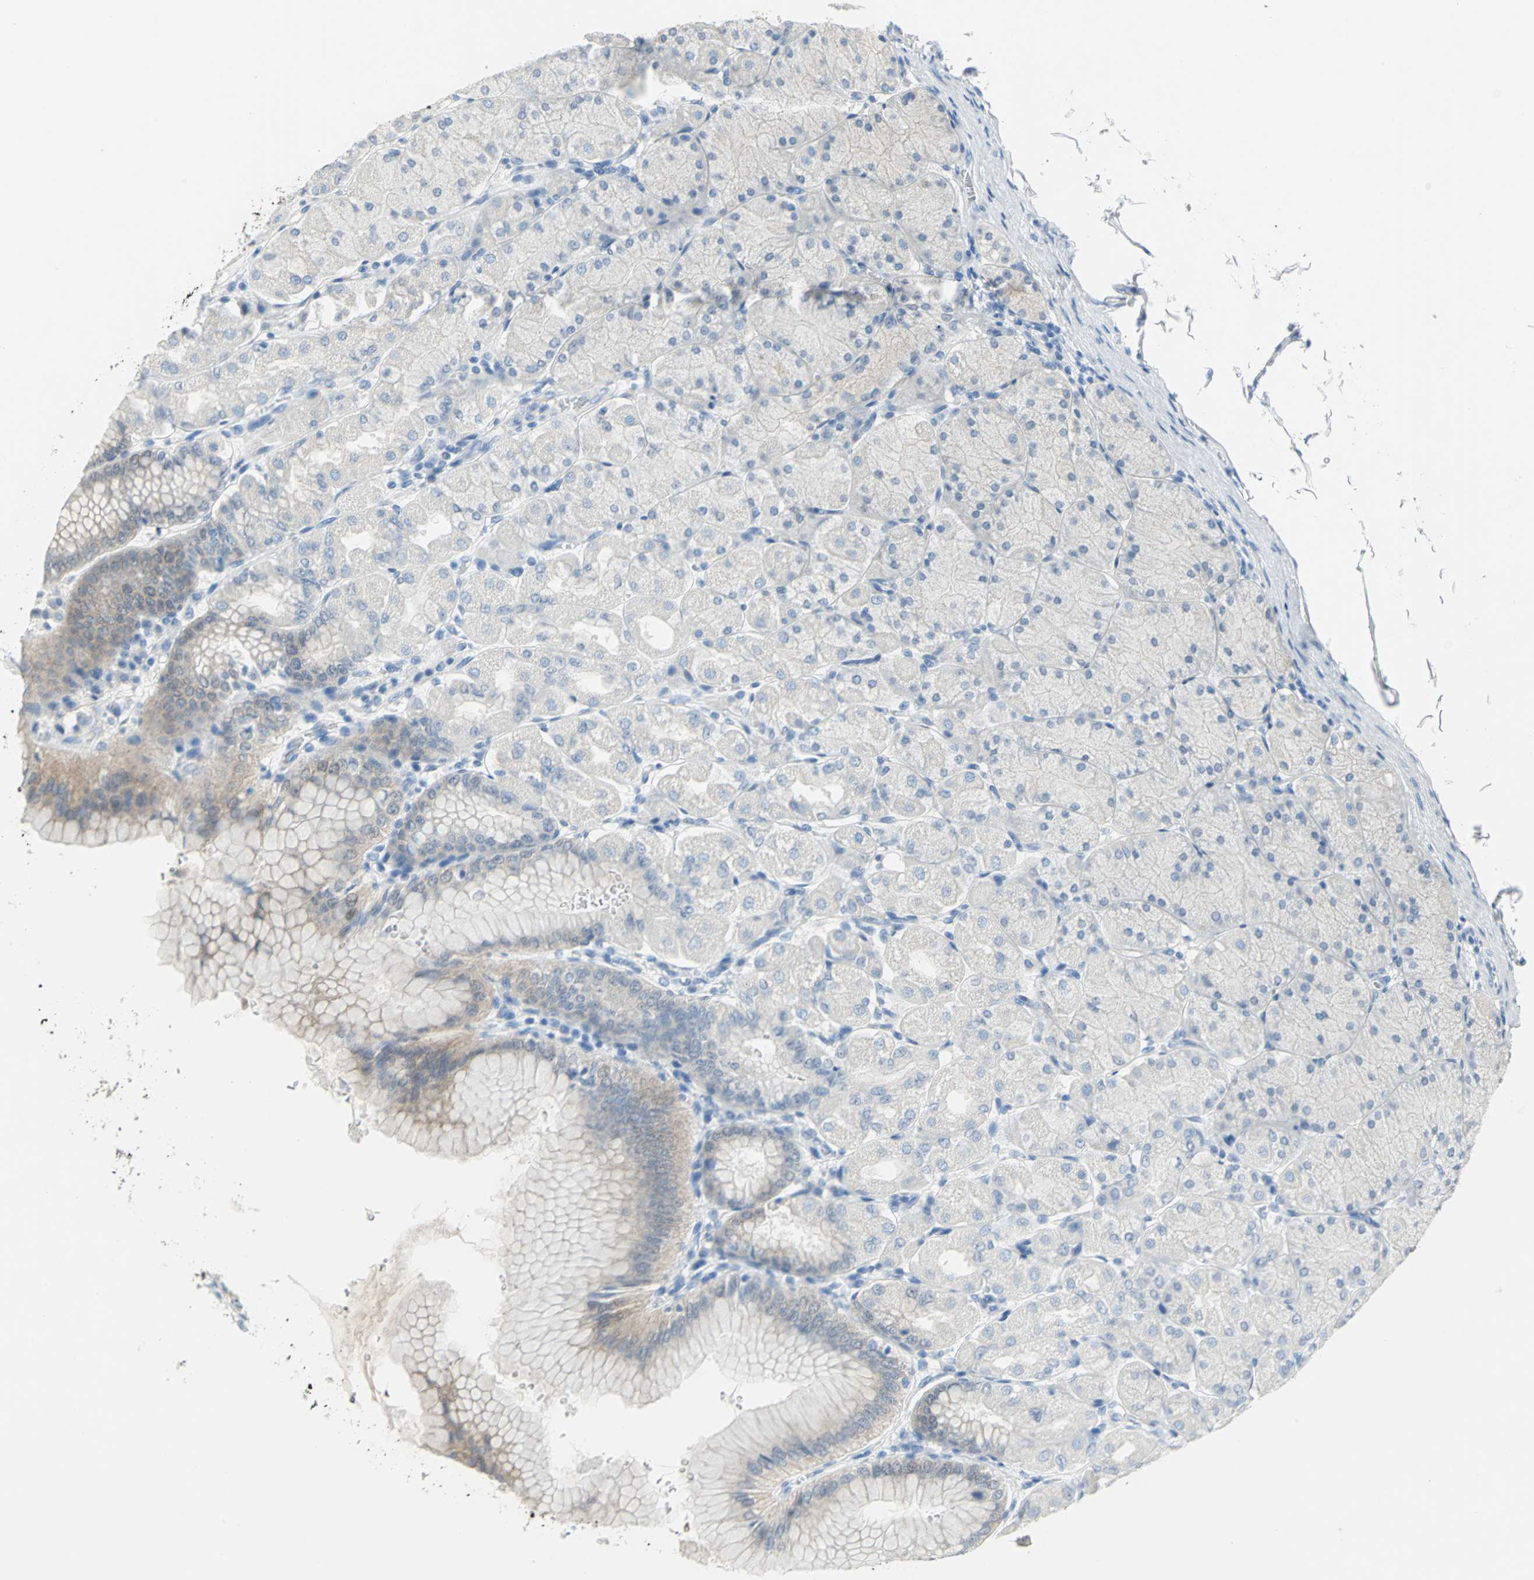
{"staining": {"intensity": "weak", "quantity": "25%-75%", "location": "cytoplasmic/membranous"}, "tissue": "stomach", "cell_type": "Glandular cells", "image_type": "normal", "snomed": [{"axis": "morphology", "description": "Normal tissue, NOS"}, {"axis": "topography", "description": "Stomach, upper"}], "caption": "Stomach stained with a protein marker demonstrates weak staining in glandular cells.", "gene": "SFN", "patient": {"sex": "female", "age": 56}}